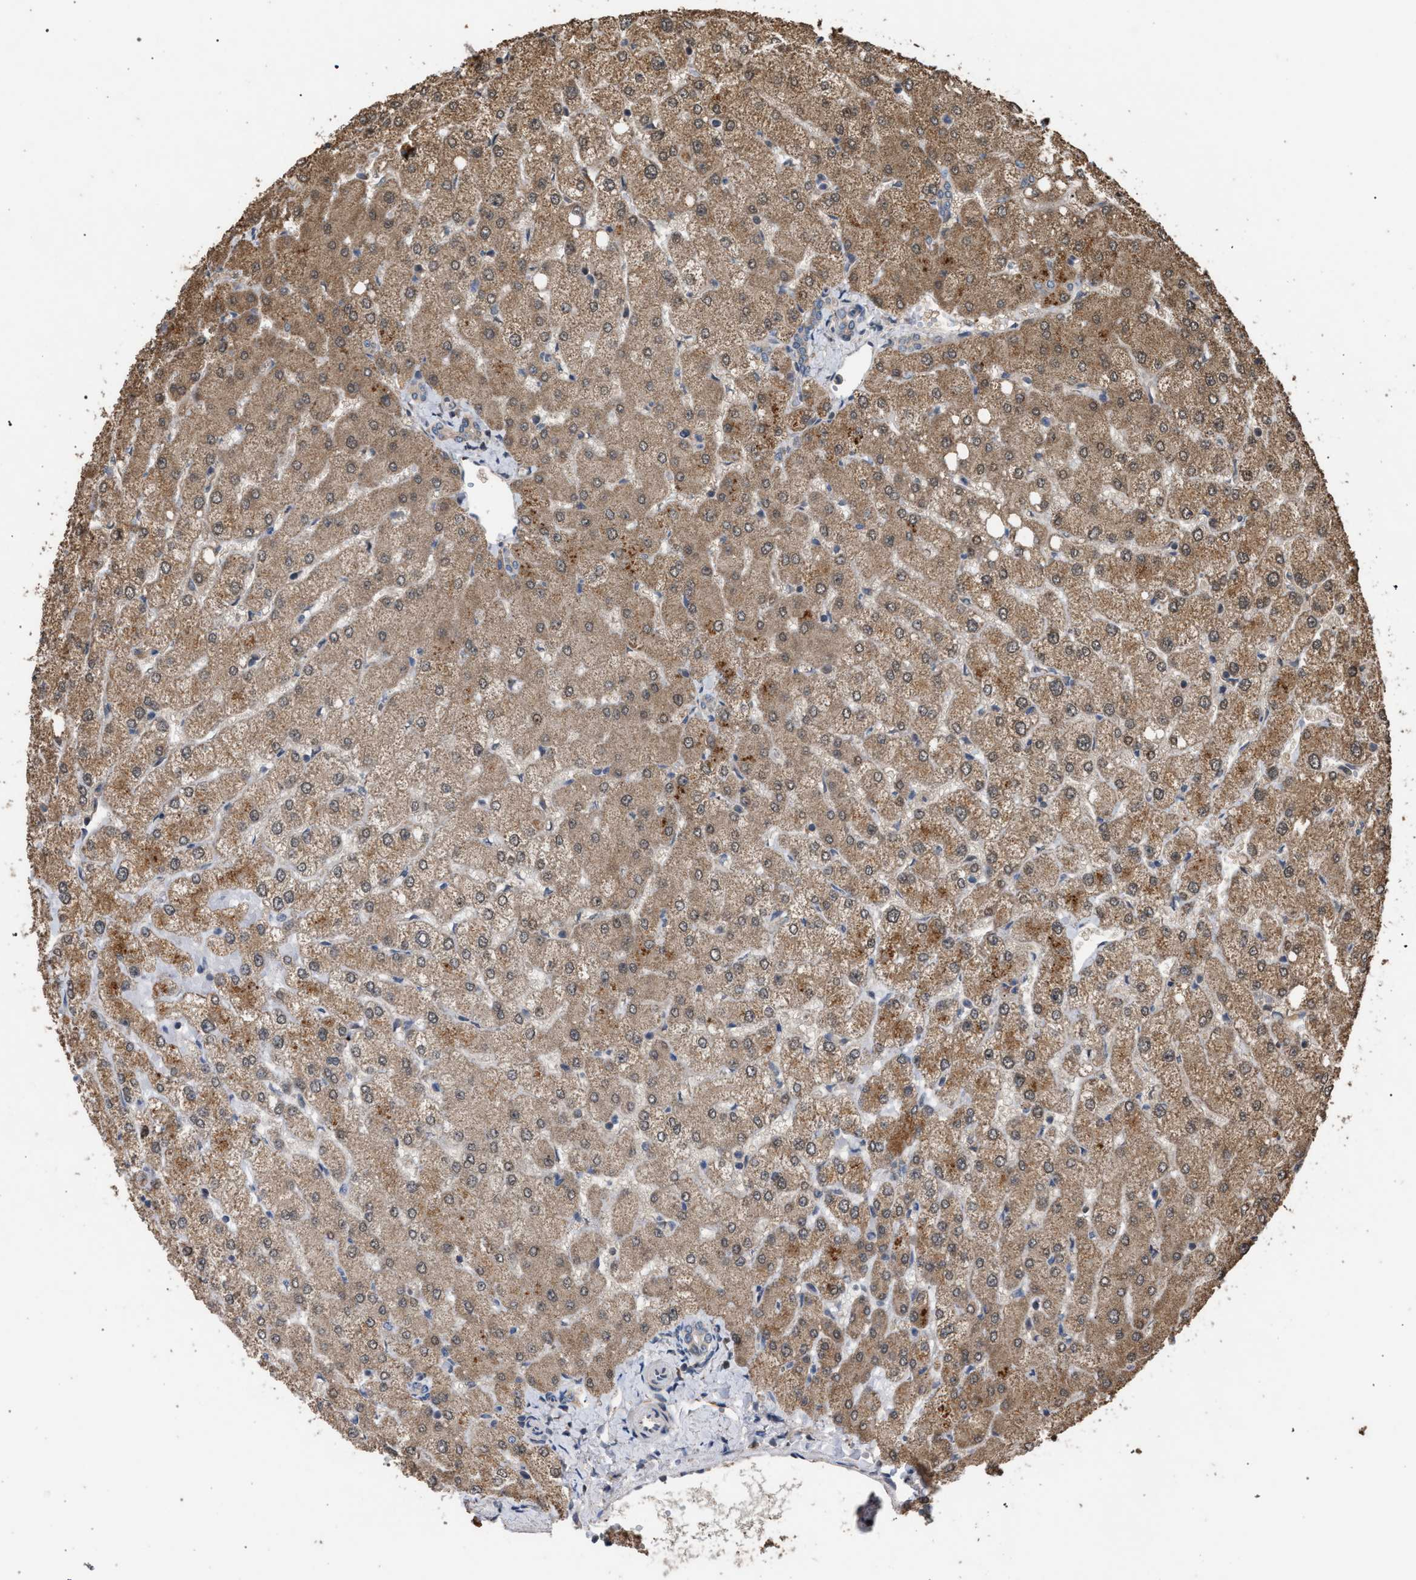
{"staining": {"intensity": "weak", "quantity": "<25%", "location": "cytoplasmic/membranous"}, "tissue": "liver", "cell_type": "Cholangiocytes", "image_type": "normal", "snomed": [{"axis": "morphology", "description": "Normal tissue, NOS"}, {"axis": "topography", "description": "Liver"}], "caption": "Immunohistochemistry (IHC) of unremarkable liver reveals no staining in cholangiocytes.", "gene": "NAA35", "patient": {"sex": "female", "age": 54}}